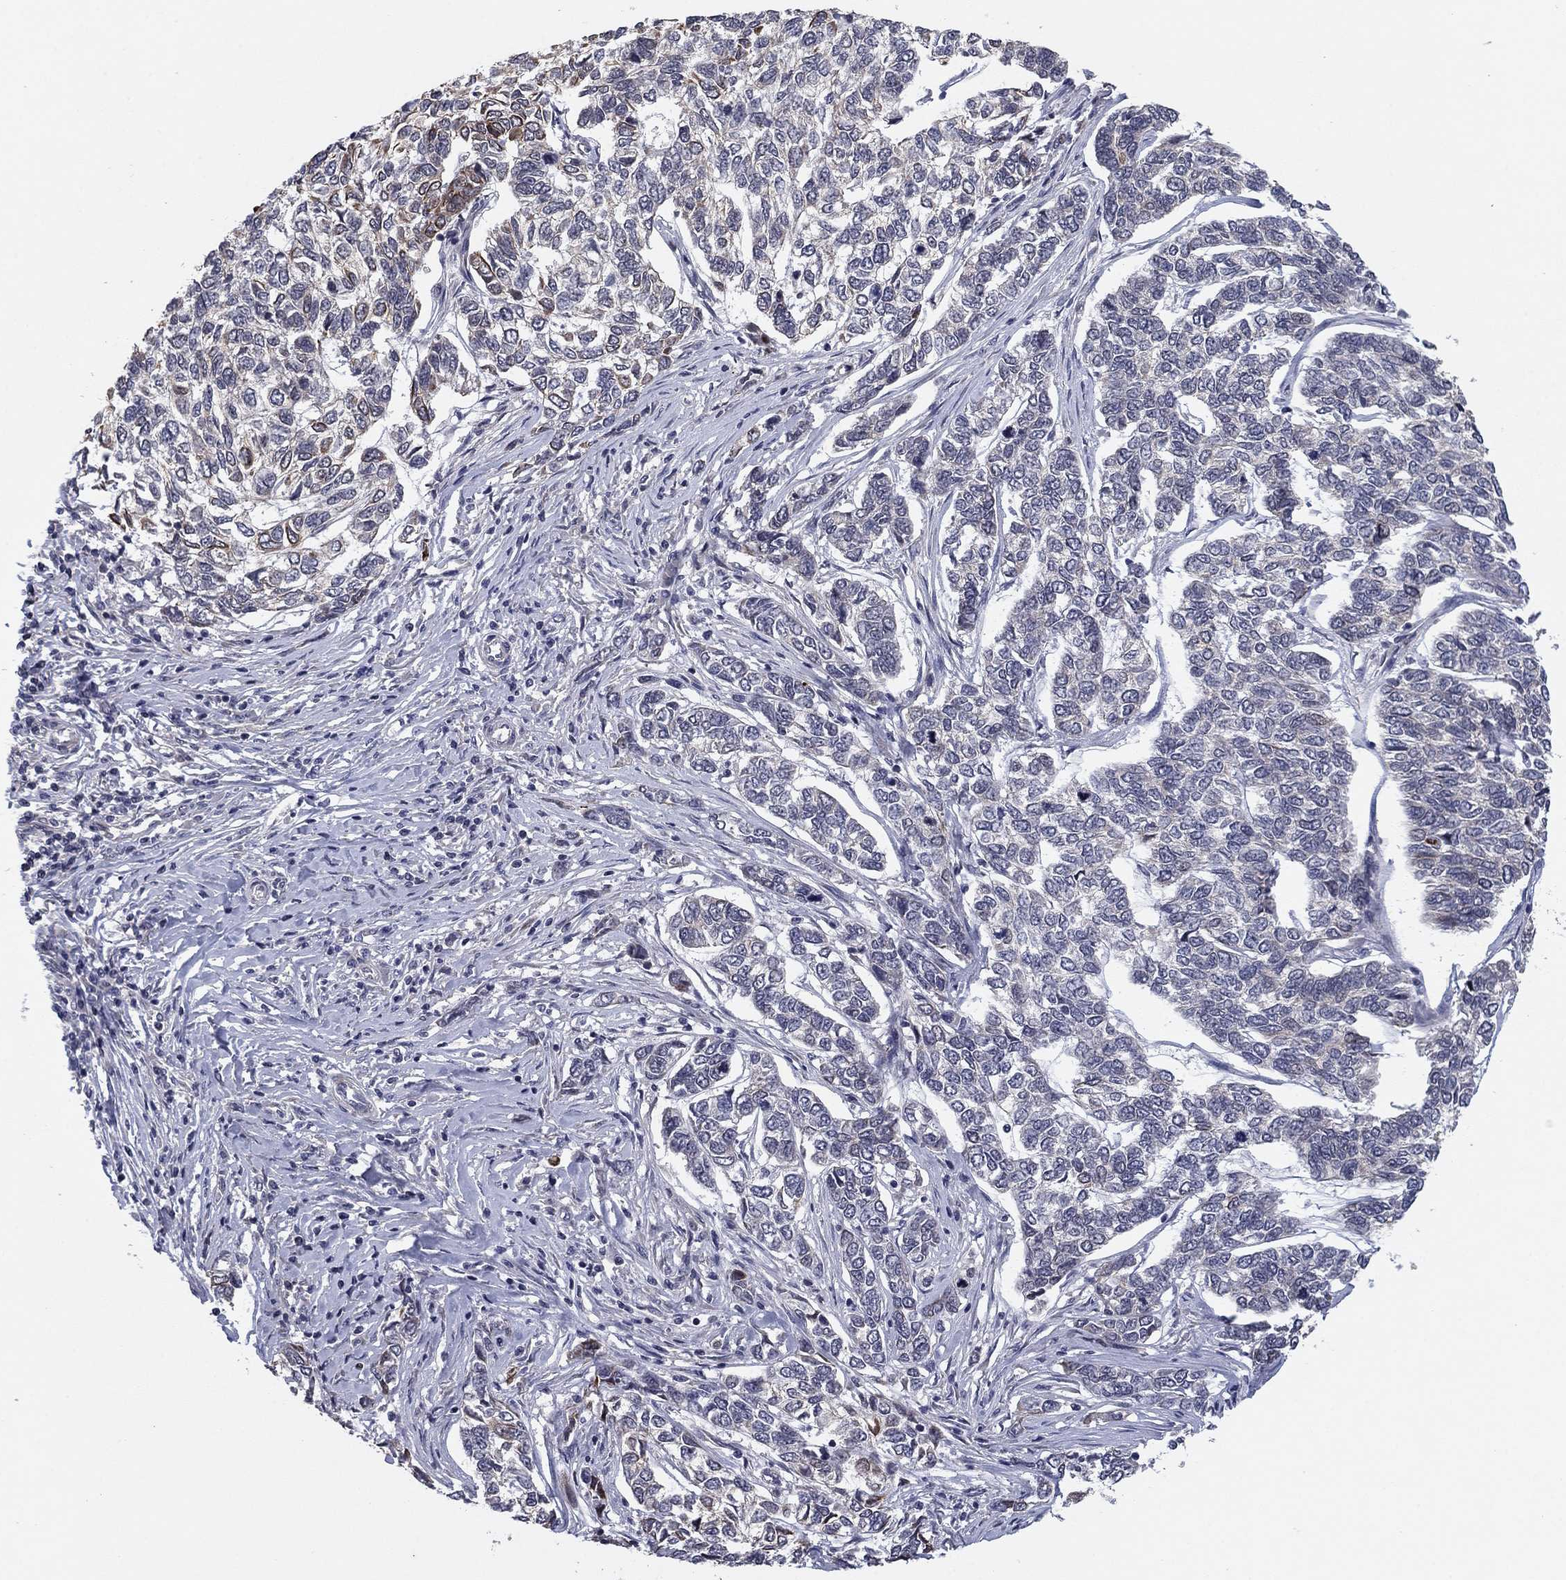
{"staining": {"intensity": "moderate", "quantity": "<25%", "location": "cytoplasmic/membranous"}, "tissue": "skin cancer", "cell_type": "Tumor cells", "image_type": "cancer", "snomed": [{"axis": "morphology", "description": "Basal cell carcinoma"}, {"axis": "topography", "description": "Skin"}], "caption": "Immunohistochemical staining of skin cancer displays low levels of moderate cytoplasmic/membranous positivity in about <25% of tumor cells.", "gene": "BCL11A", "patient": {"sex": "female", "age": 65}}